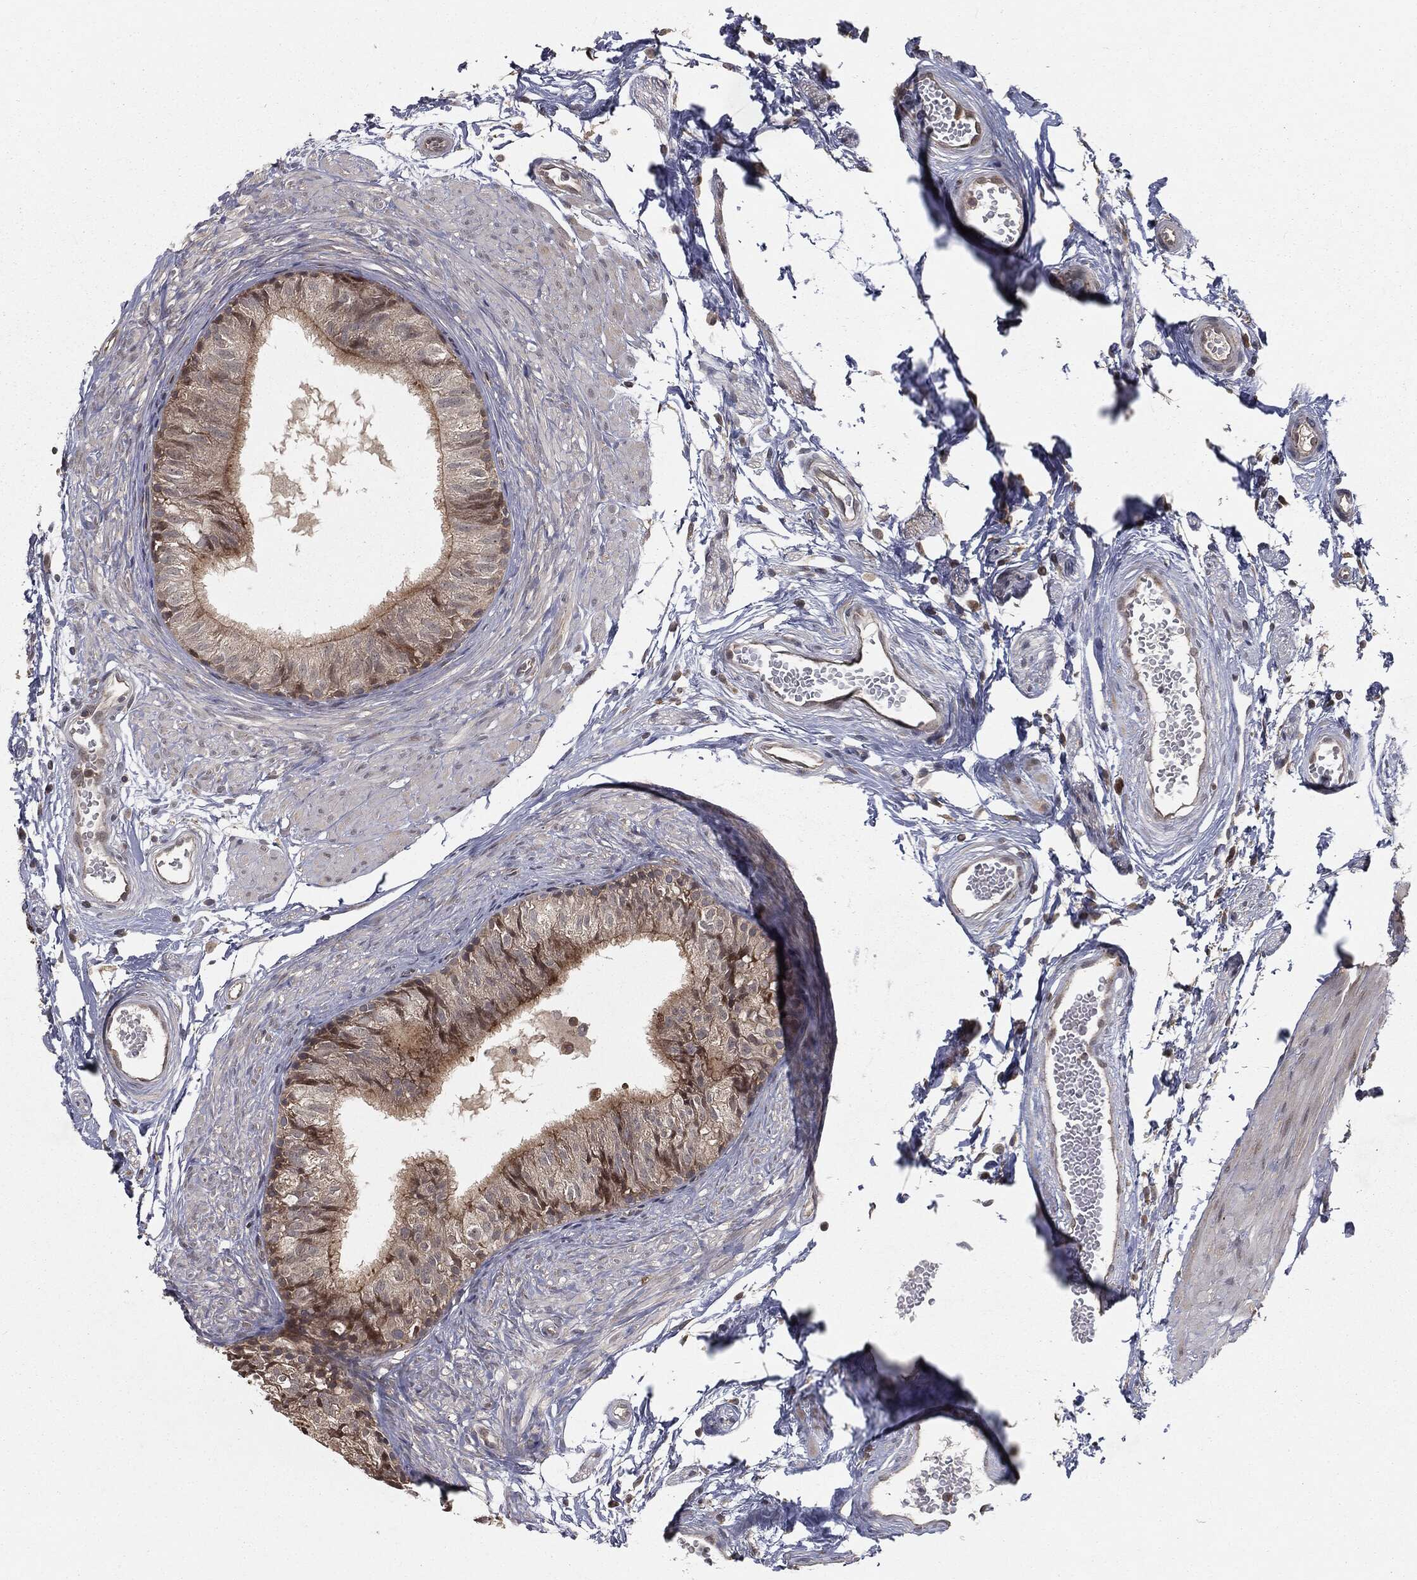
{"staining": {"intensity": "moderate", "quantity": "25%-75%", "location": "cytoplasmic/membranous"}, "tissue": "epididymis", "cell_type": "Glandular cells", "image_type": "normal", "snomed": [{"axis": "morphology", "description": "Normal tissue, NOS"}, {"axis": "topography", "description": "Epididymis"}], "caption": "Brown immunohistochemical staining in normal epididymis displays moderate cytoplasmic/membranous expression in about 25%-75% of glandular cells.", "gene": "FBXO7", "patient": {"sex": "male", "age": 22}}